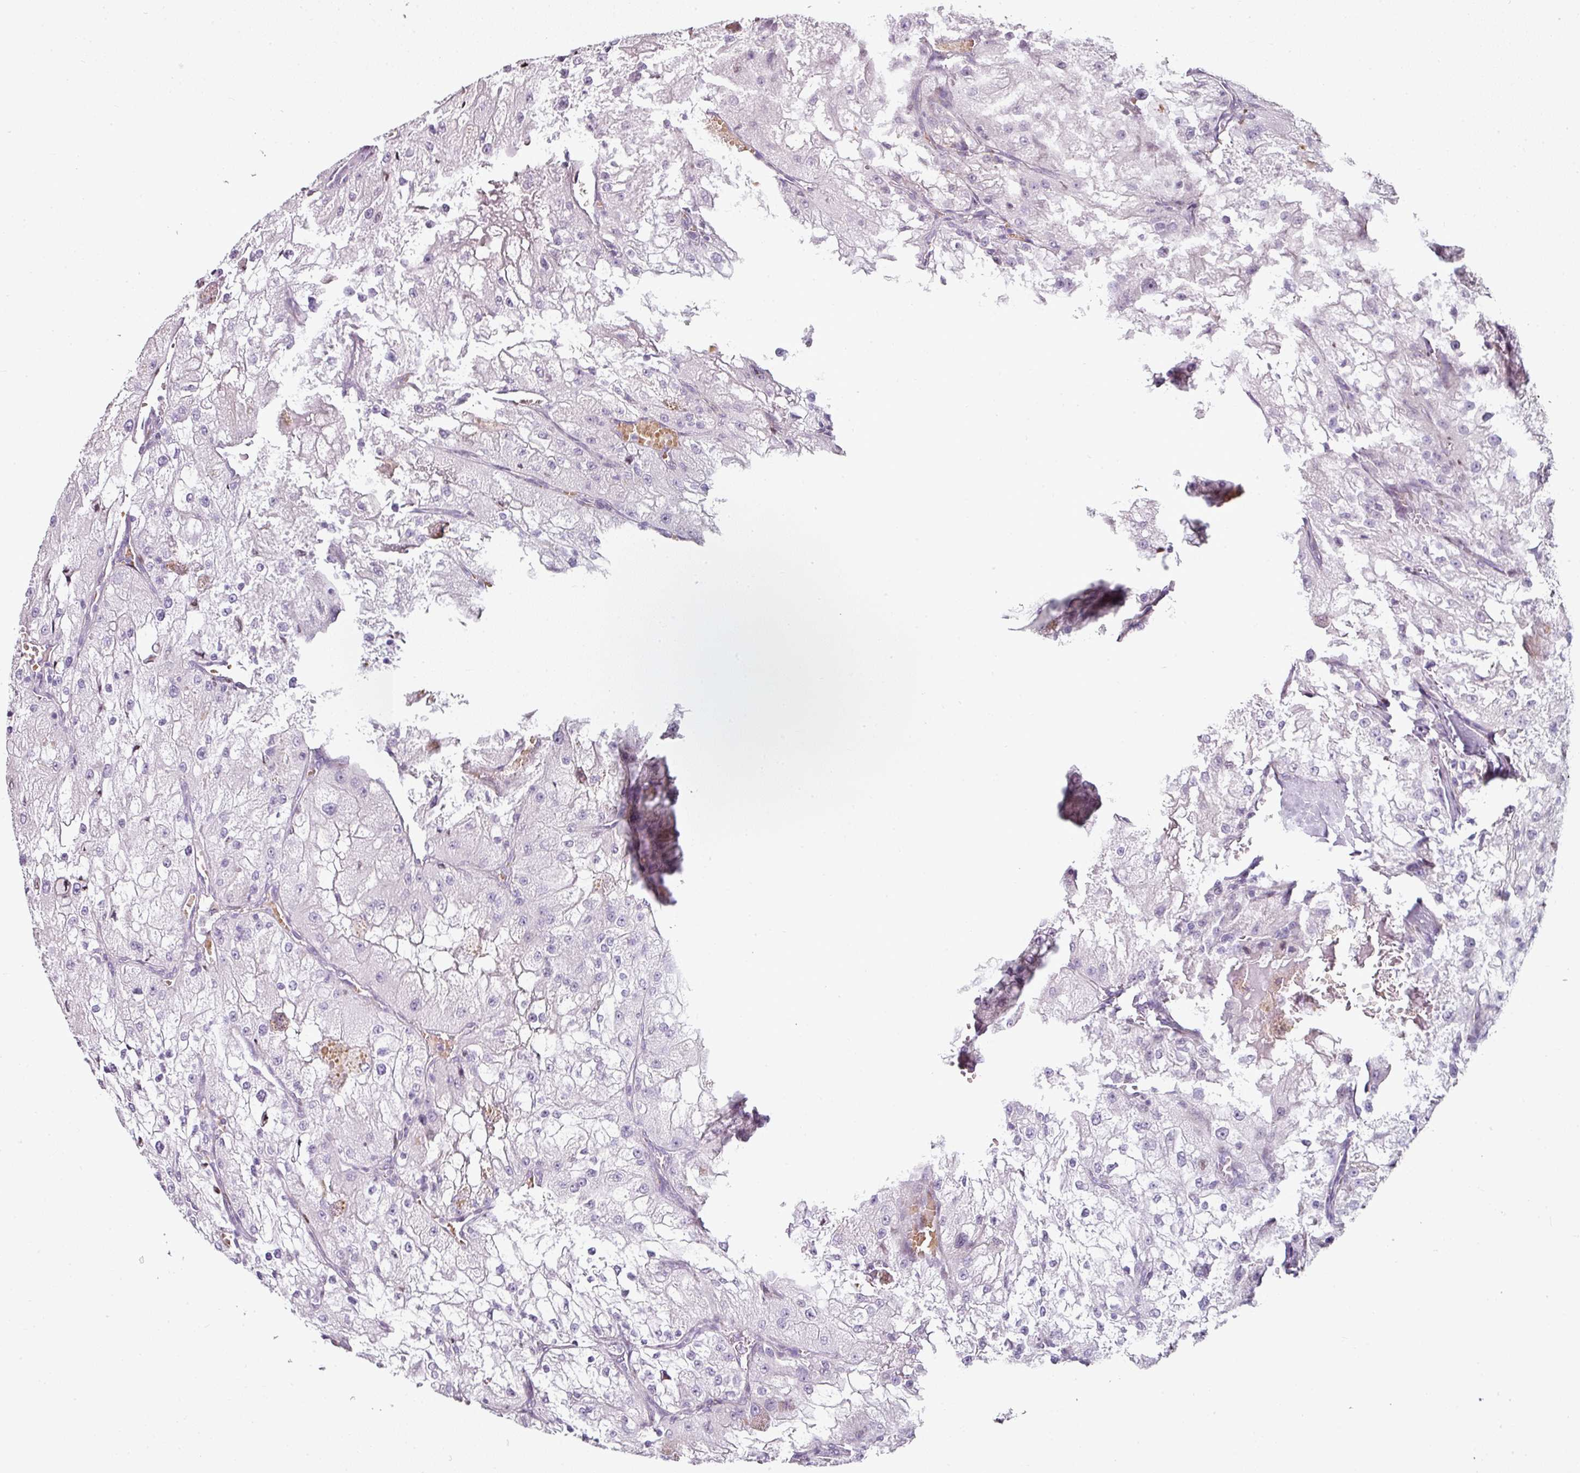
{"staining": {"intensity": "negative", "quantity": "none", "location": "none"}, "tissue": "renal cancer", "cell_type": "Tumor cells", "image_type": "cancer", "snomed": [{"axis": "morphology", "description": "Adenocarcinoma, NOS"}, {"axis": "topography", "description": "Kidney"}], "caption": "Protein analysis of adenocarcinoma (renal) demonstrates no significant expression in tumor cells. (DAB (3,3'-diaminobenzidine) immunohistochemistry (IHC), high magnification).", "gene": "SYT8", "patient": {"sex": "female", "age": 74}}